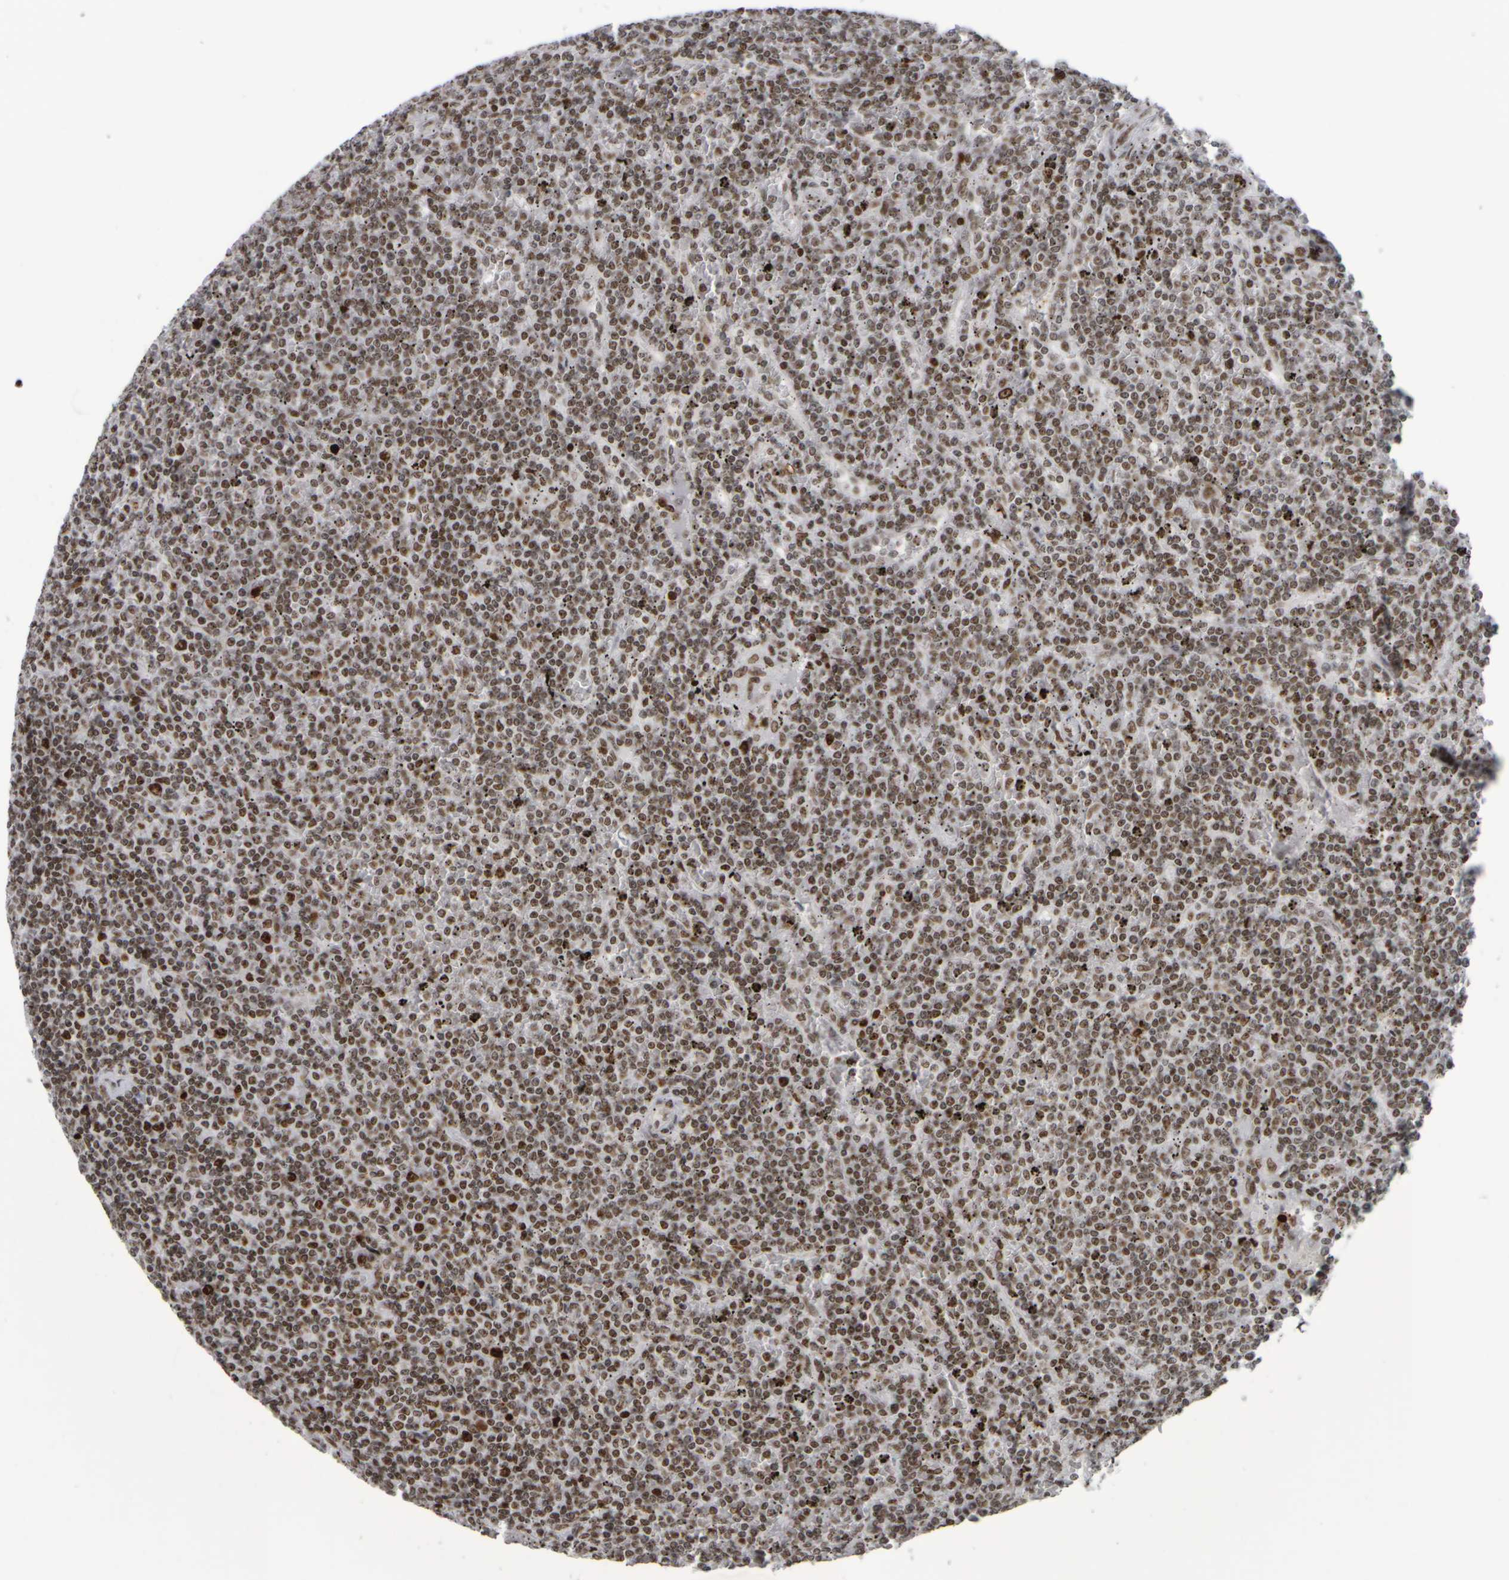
{"staining": {"intensity": "moderate", "quantity": ">75%", "location": "nuclear"}, "tissue": "lymphoma", "cell_type": "Tumor cells", "image_type": "cancer", "snomed": [{"axis": "morphology", "description": "Malignant lymphoma, non-Hodgkin's type, Low grade"}, {"axis": "topography", "description": "Spleen"}], "caption": "Lymphoma was stained to show a protein in brown. There is medium levels of moderate nuclear staining in approximately >75% of tumor cells.", "gene": "TOP2B", "patient": {"sex": "female", "age": 19}}